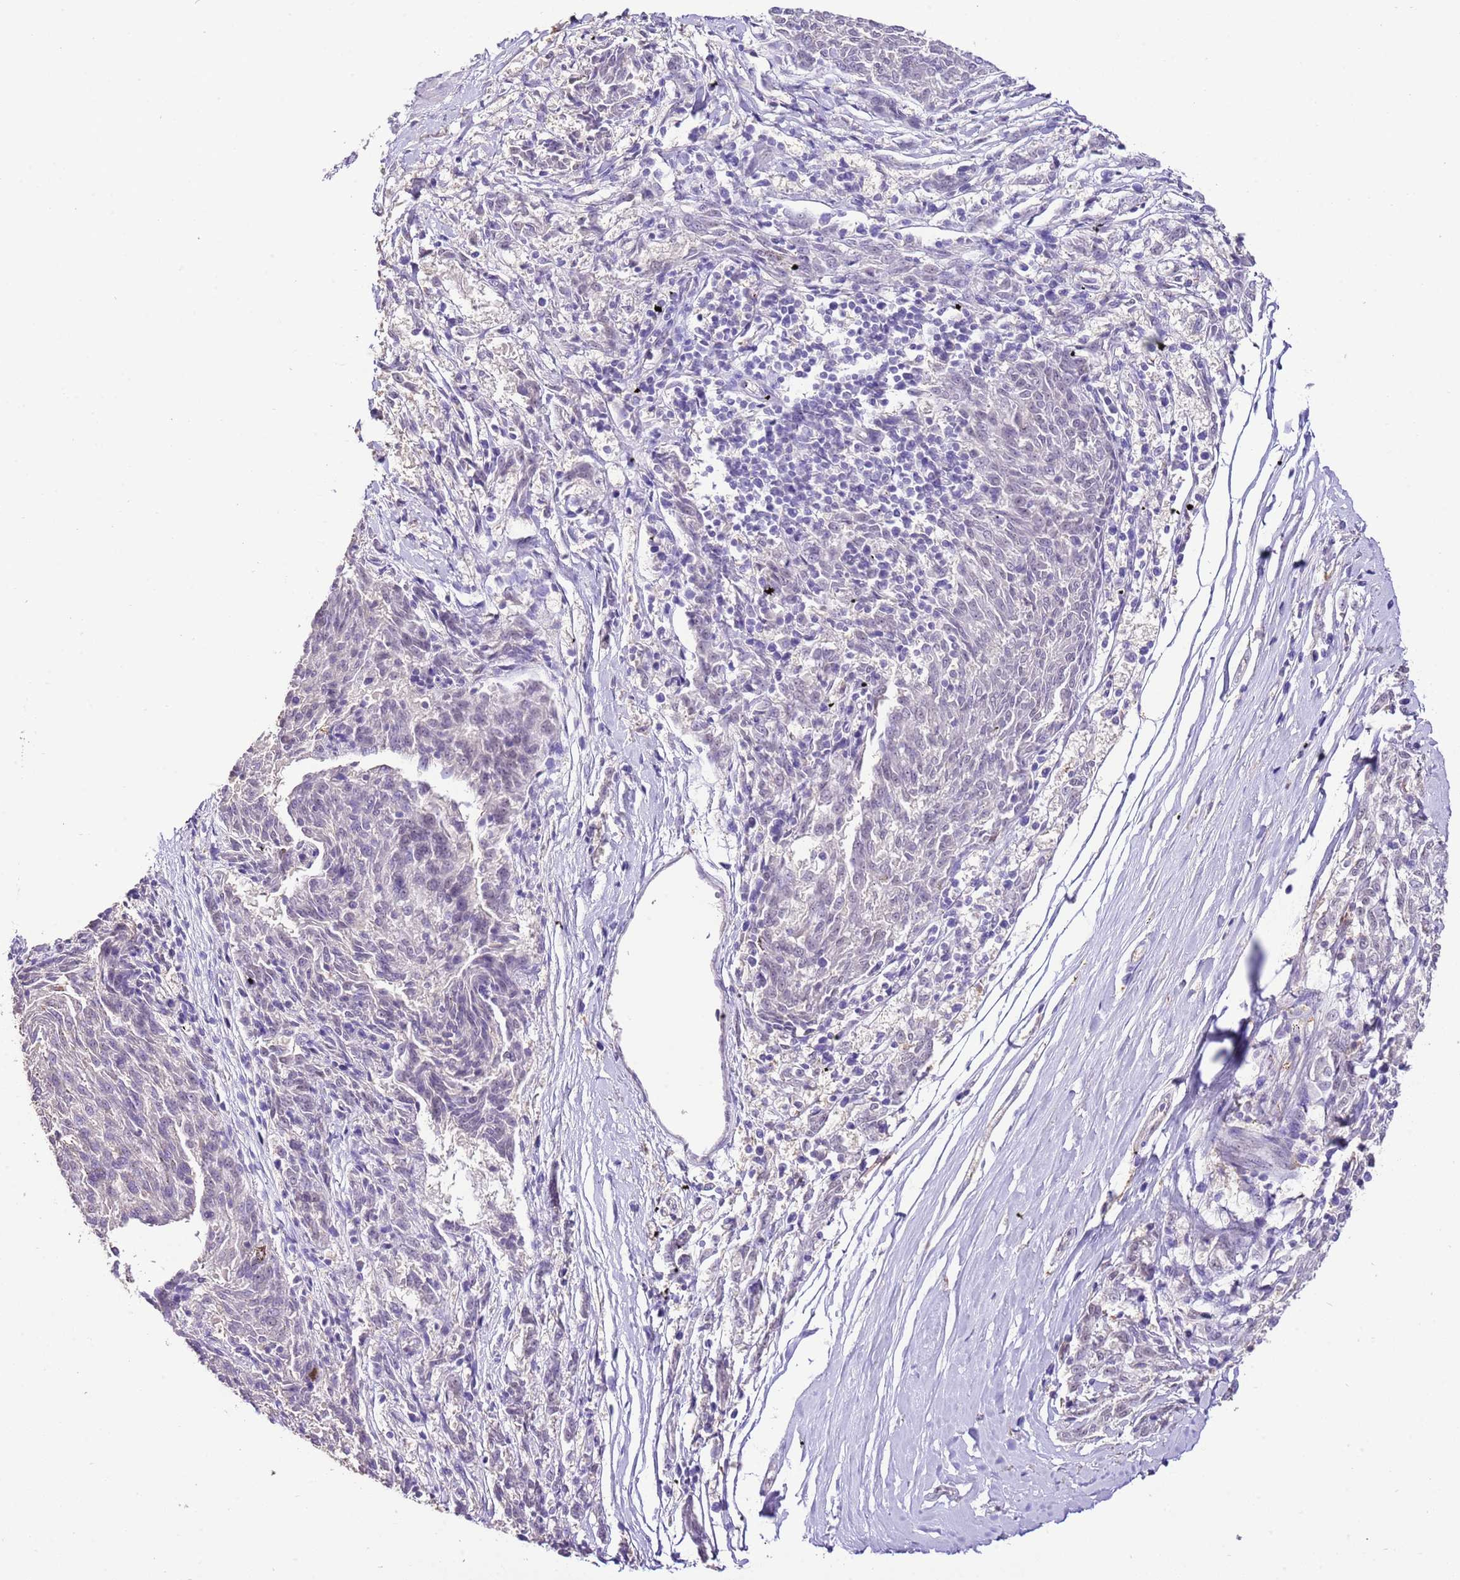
{"staining": {"intensity": "negative", "quantity": "none", "location": "none"}, "tissue": "melanoma", "cell_type": "Tumor cells", "image_type": "cancer", "snomed": [{"axis": "morphology", "description": "Malignant melanoma, NOS"}, {"axis": "topography", "description": "Skin"}], "caption": "Protein analysis of malignant melanoma displays no significant expression in tumor cells.", "gene": "IZUMO4", "patient": {"sex": "female", "age": 72}}